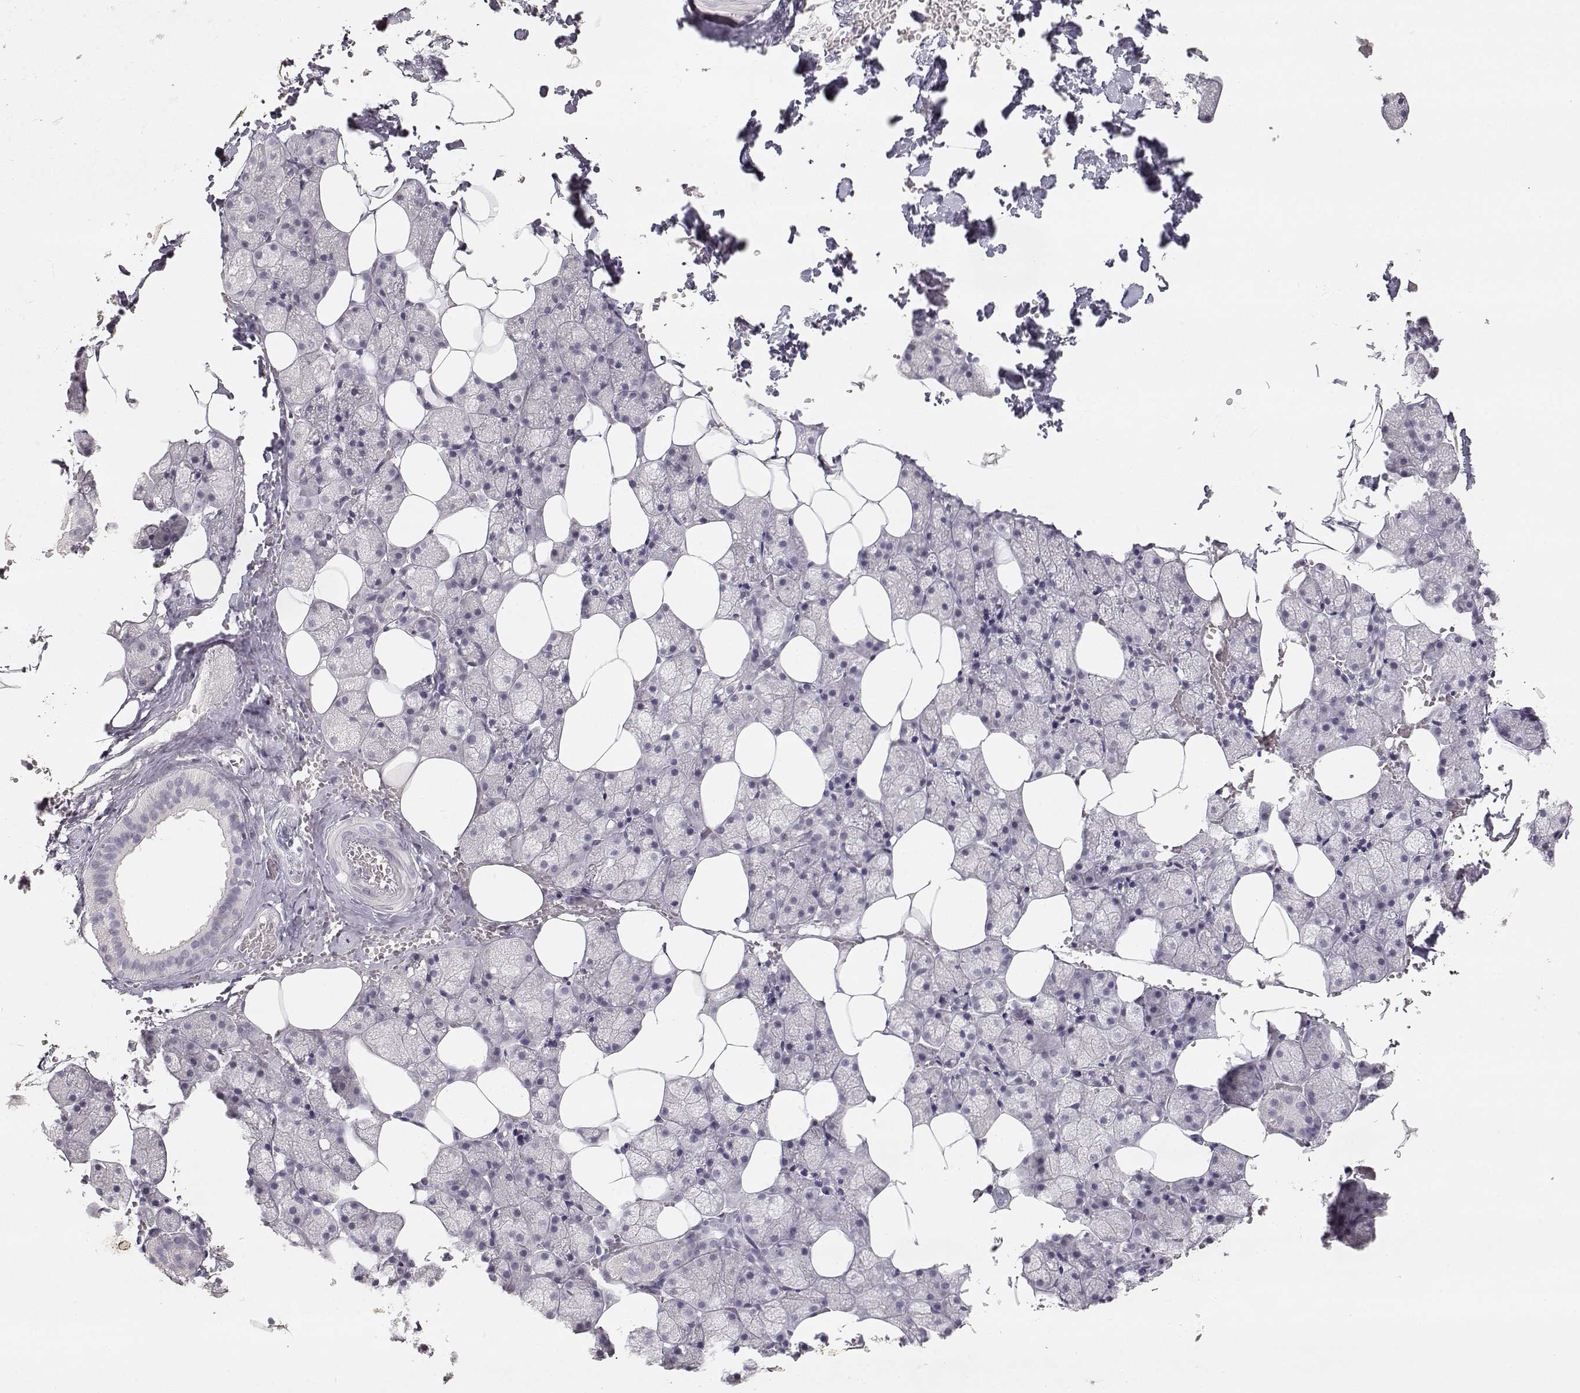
{"staining": {"intensity": "negative", "quantity": "none", "location": "none"}, "tissue": "salivary gland", "cell_type": "Glandular cells", "image_type": "normal", "snomed": [{"axis": "morphology", "description": "Normal tissue, NOS"}, {"axis": "topography", "description": "Salivary gland"}], "caption": "This is a photomicrograph of immunohistochemistry staining of benign salivary gland, which shows no expression in glandular cells. Brightfield microscopy of immunohistochemistry stained with DAB (3,3'-diaminobenzidine) (brown) and hematoxylin (blue), captured at high magnification.", "gene": "TKTL1", "patient": {"sex": "male", "age": 38}}